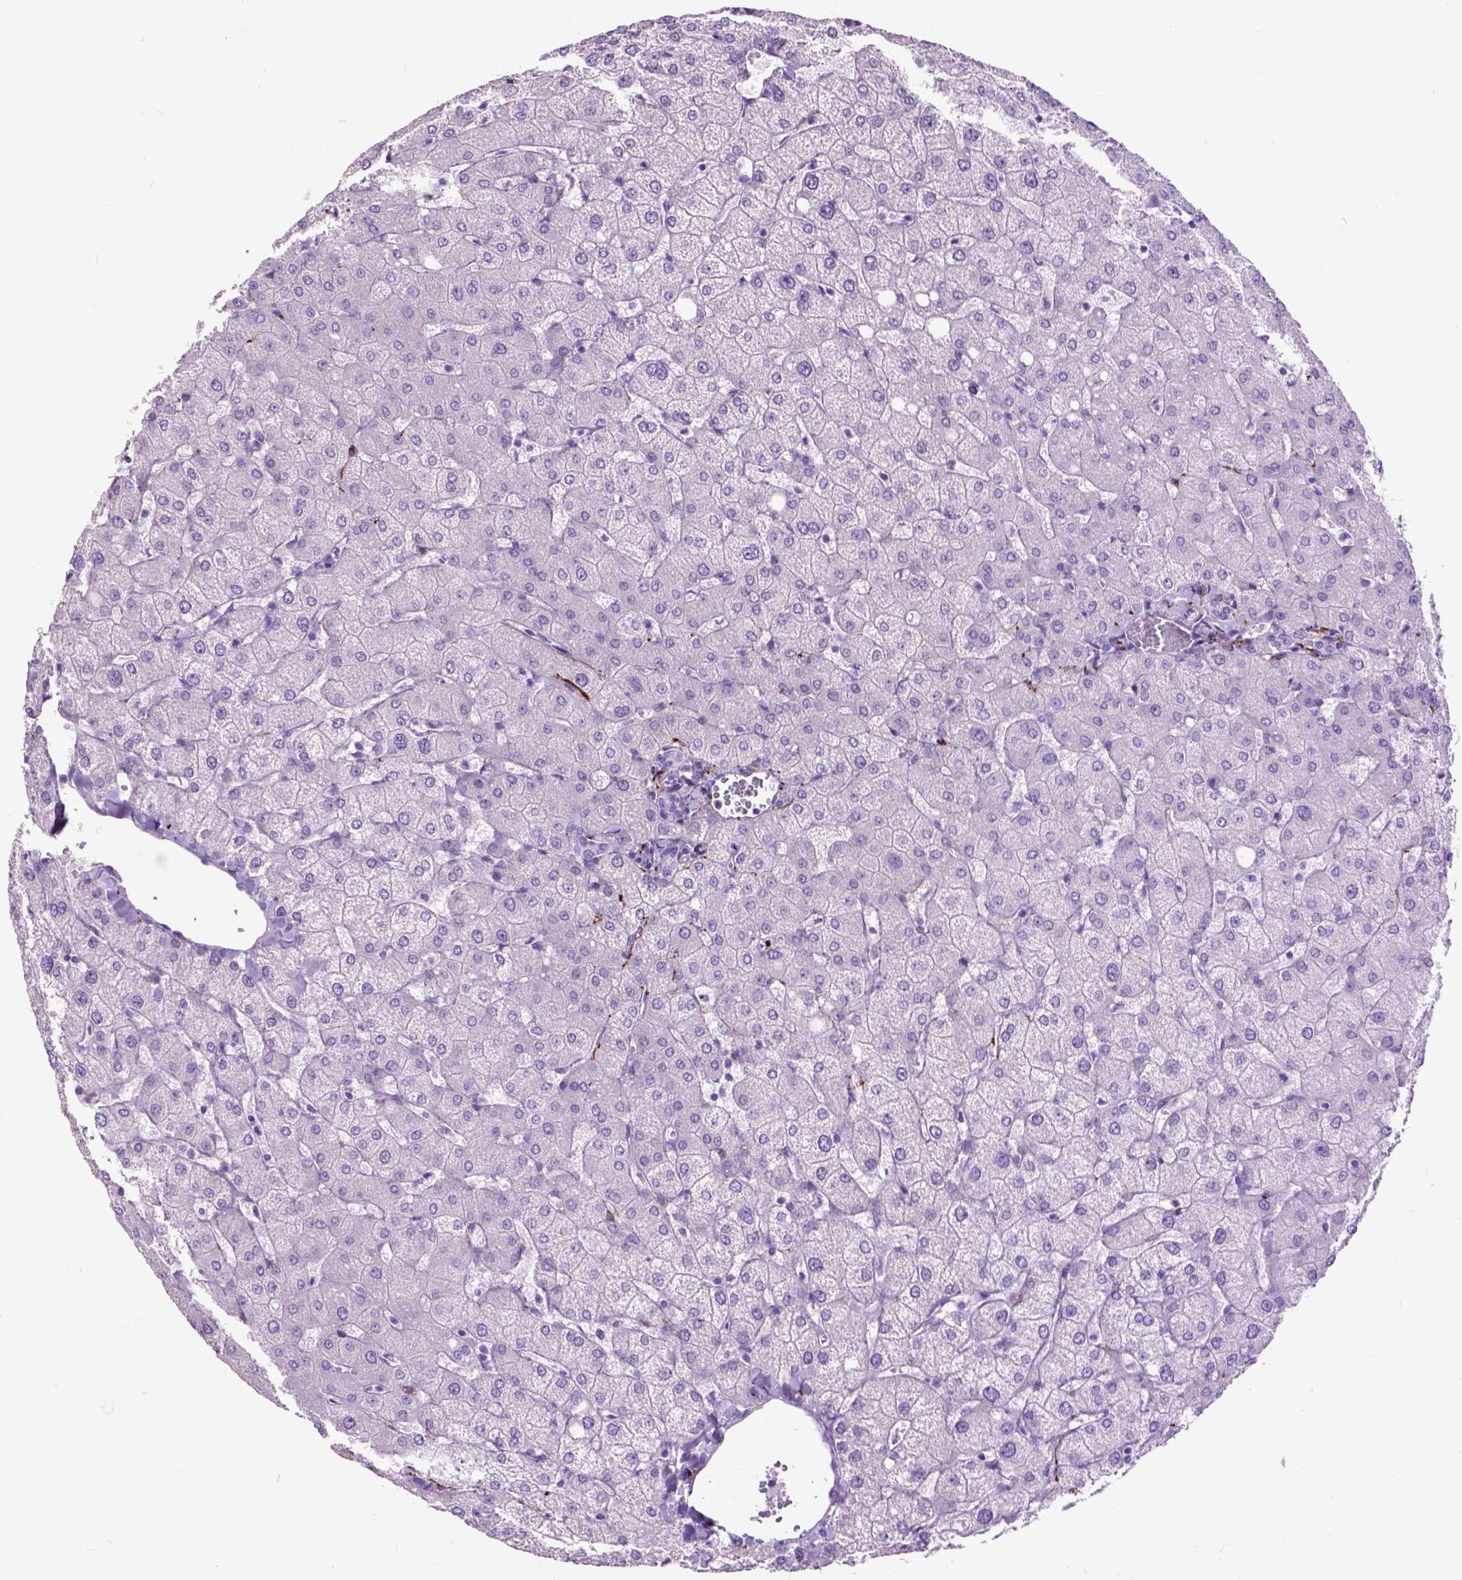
{"staining": {"intensity": "negative", "quantity": "none", "location": "none"}, "tissue": "liver", "cell_type": "Cholangiocytes", "image_type": "normal", "snomed": [{"axis": "morphology", "description": "Normal tissue, NOS"}, {"axis": "topography", "description": "Liver"}], "caption": "Immunohistochemical staining of unremarkable liver displays no significant staining in cholangiocytes.", "gene": "MAPT", "patient": {"sex": "female", "age": 54}}